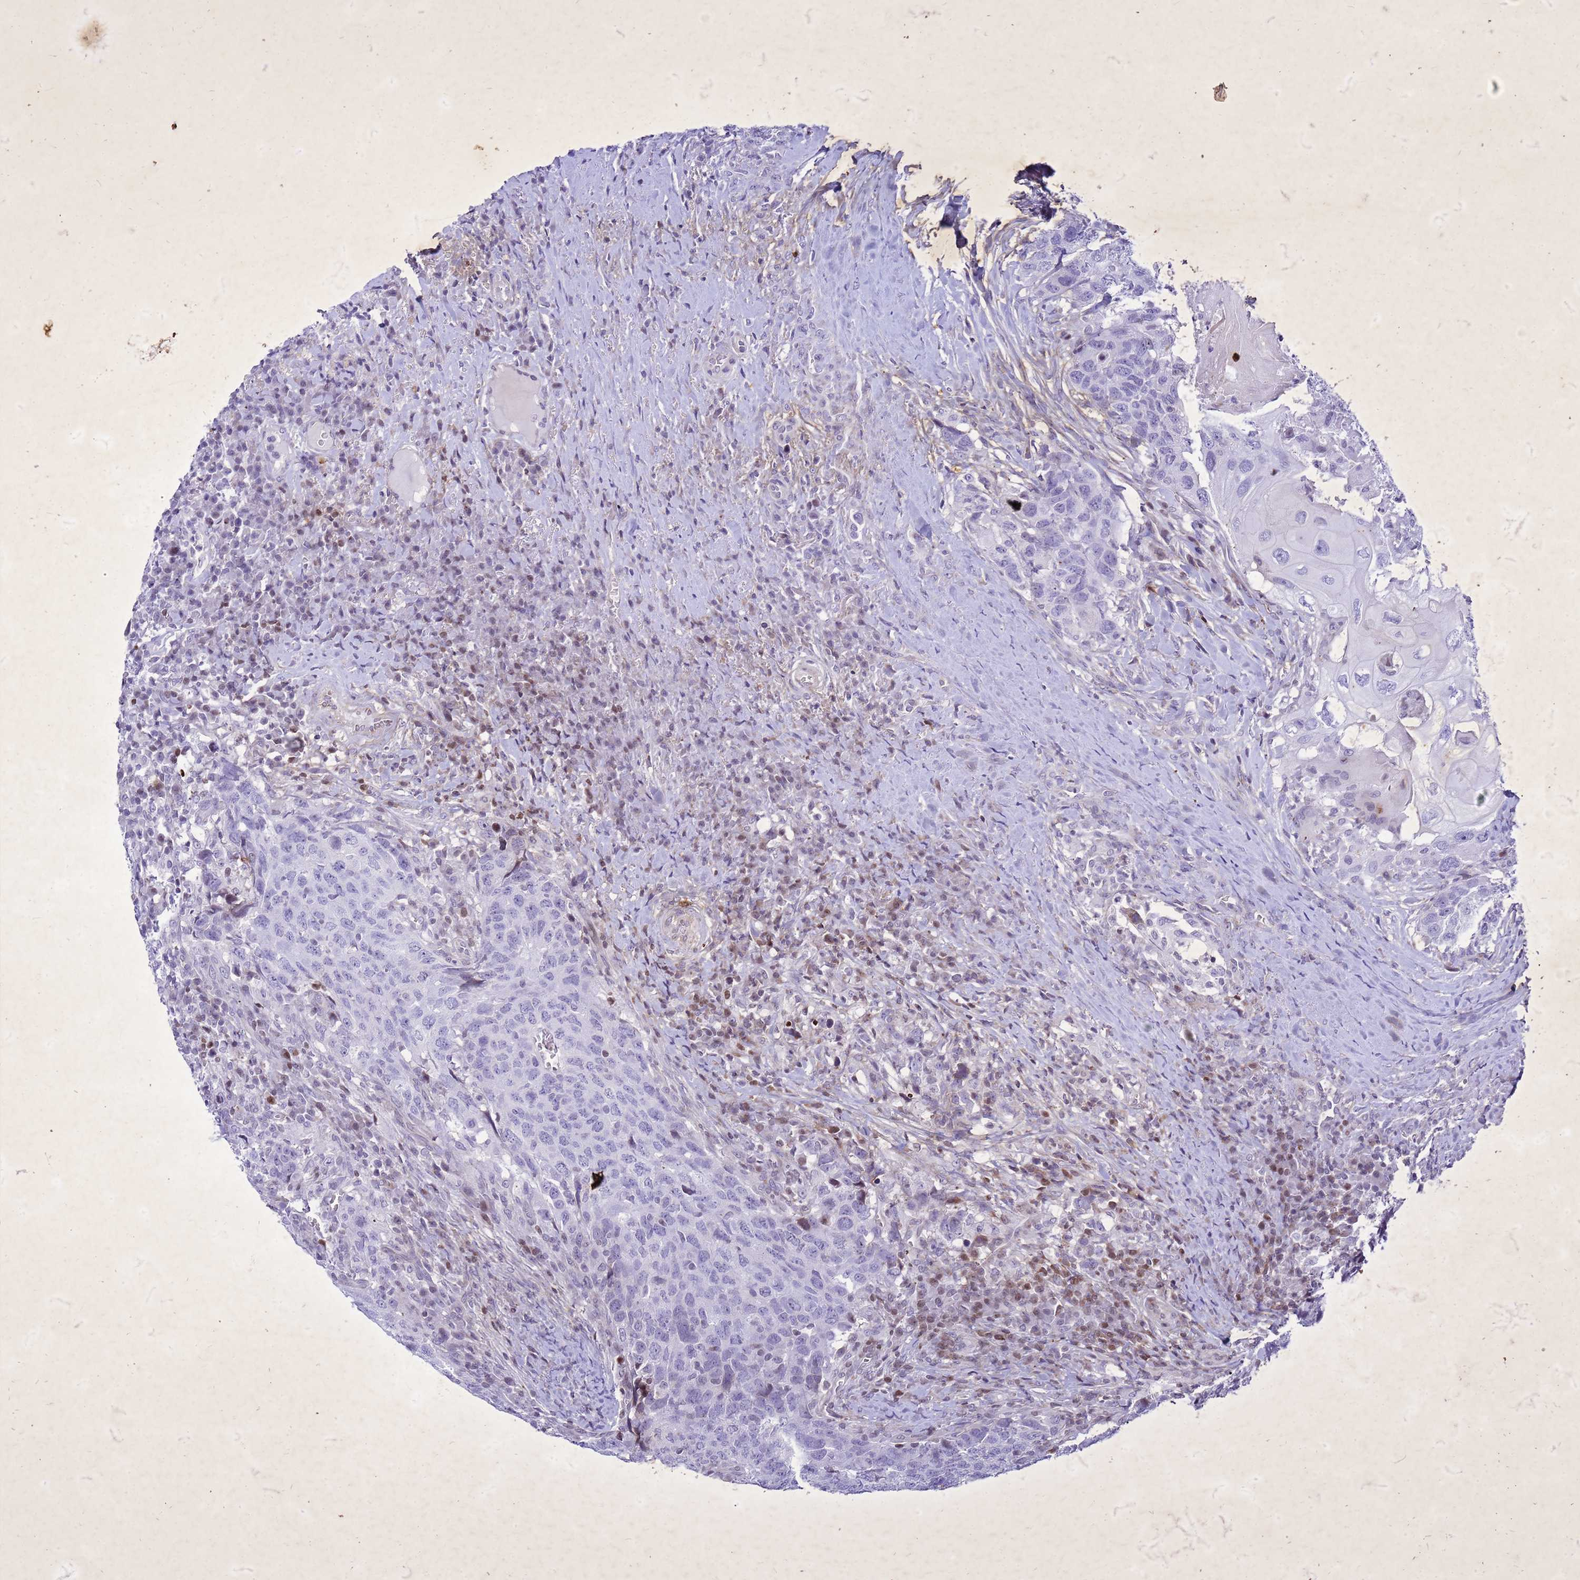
{"staining": {"intensity": "negative", "quantity": "none", "location": "none"}, "tissue": "head and neck cancer", "cell_type": "Tumor cells", "image_type": "cancer", "snomed": [{"axis": "morphology", "description": "Squamous cell carcinoma, NOS"}, {"axis": "topography", "description": "Head-Neck"}], "caption": "High power microscopy image of an immunohistochemistry (IHC) micrograph of head and neck cancer (squamous cell carcinoma), revealing no significant positivity in tumor cells.", "gene": "COPS9", "patient": {"sex": "male", "age": 66}}